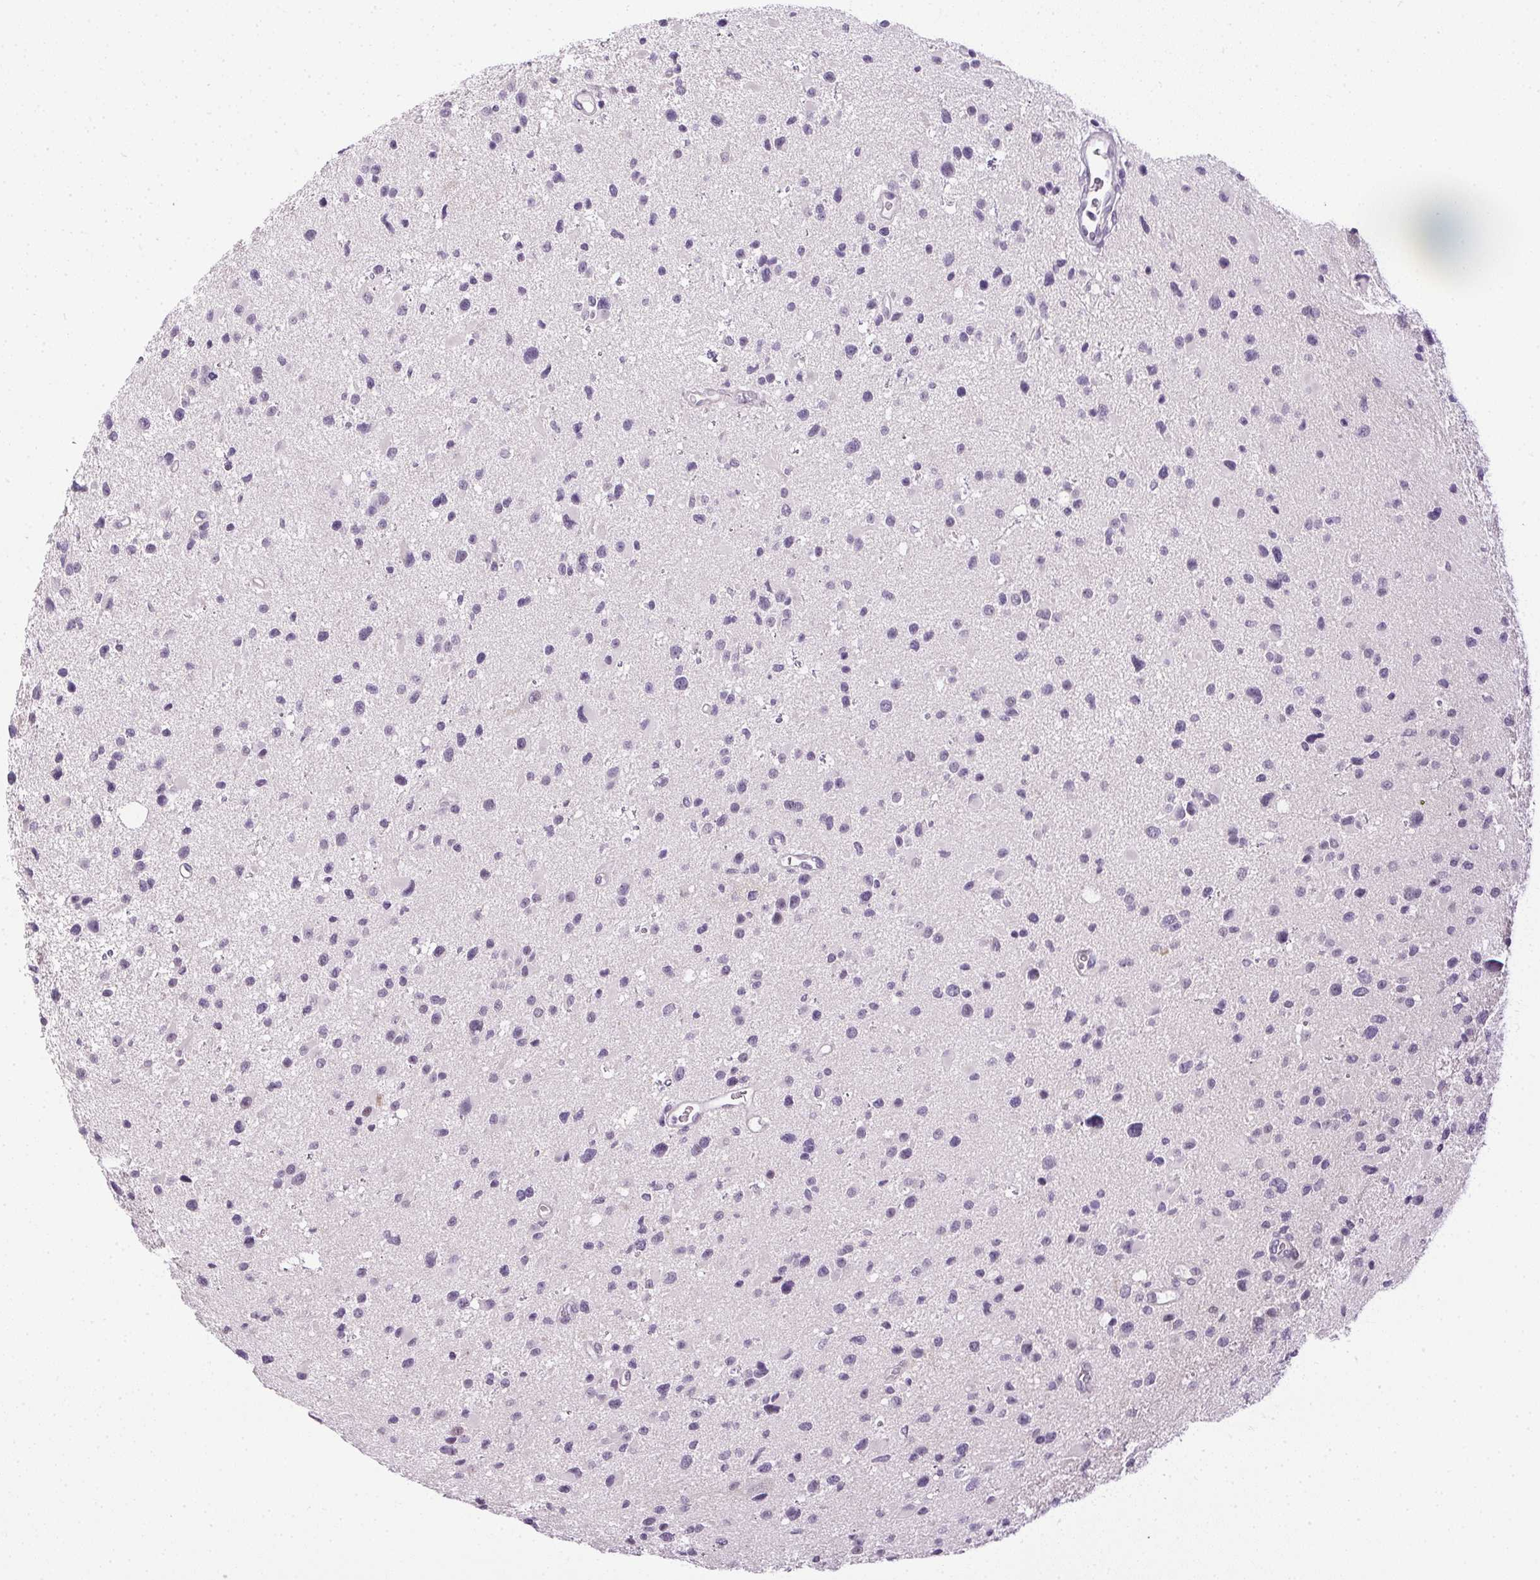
{"staining": {"intensity": "negative", "quantity": "none", "location": "none"}, "tissue": "glioma", "cell_type": "Tumor cells", "image_type": "cancer", "snomed": [{"axis": "morphology", "description": "Glioma, malignant, Low grade"}, {"axis": "topography", "description": "Brain"}], "caption": "The immunohistochemistry (IHC) photomicrograph has no significant positivity in tumor cells of glioma tissue.", "gene": "GSDMC", "patient": {"sex": "female", "age": 32}}